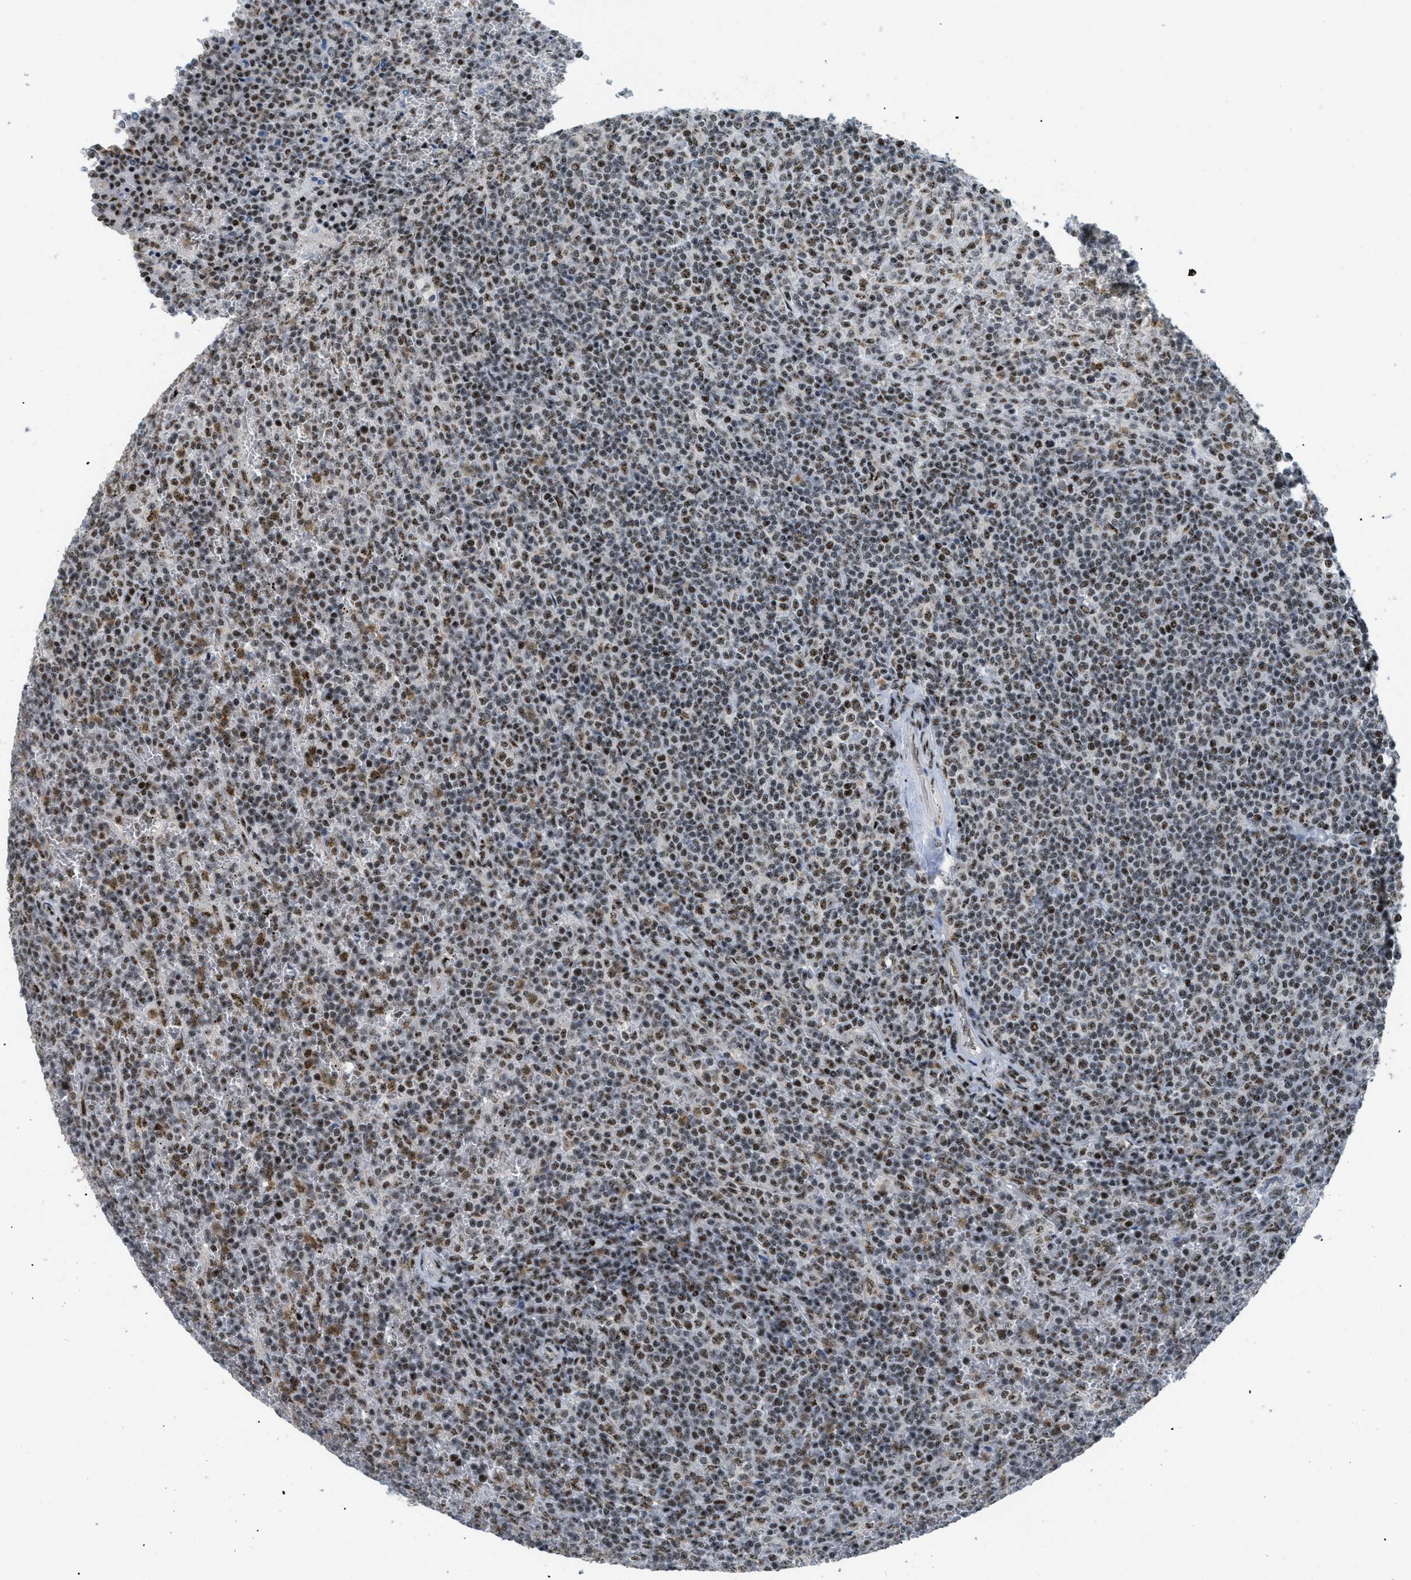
{"staining": {"intensity": "moderate", "quantity": ">75%", "location": "nuclear"}, "tissue": "lymphoma", "cell_type": "Tumor cells", "image_type": "cancer", "snomed": [{"axis": "morphology", "description": "Malignant lymphoma, non-Hodgkin's type, Low grade"}, {"axis": "topography", "description": "Spleen"}], "caption": "Immunohistochemistry (IHC) micrograph of neoplastic tissue: lymphoma stained using IHC shows medium levels of moderate protein expression localized specifically in the nuclear of tumor cells, appearing as a nuclear brown color.", "gene": "CDR2", "patient": {"sex": "female", "age": 19}}